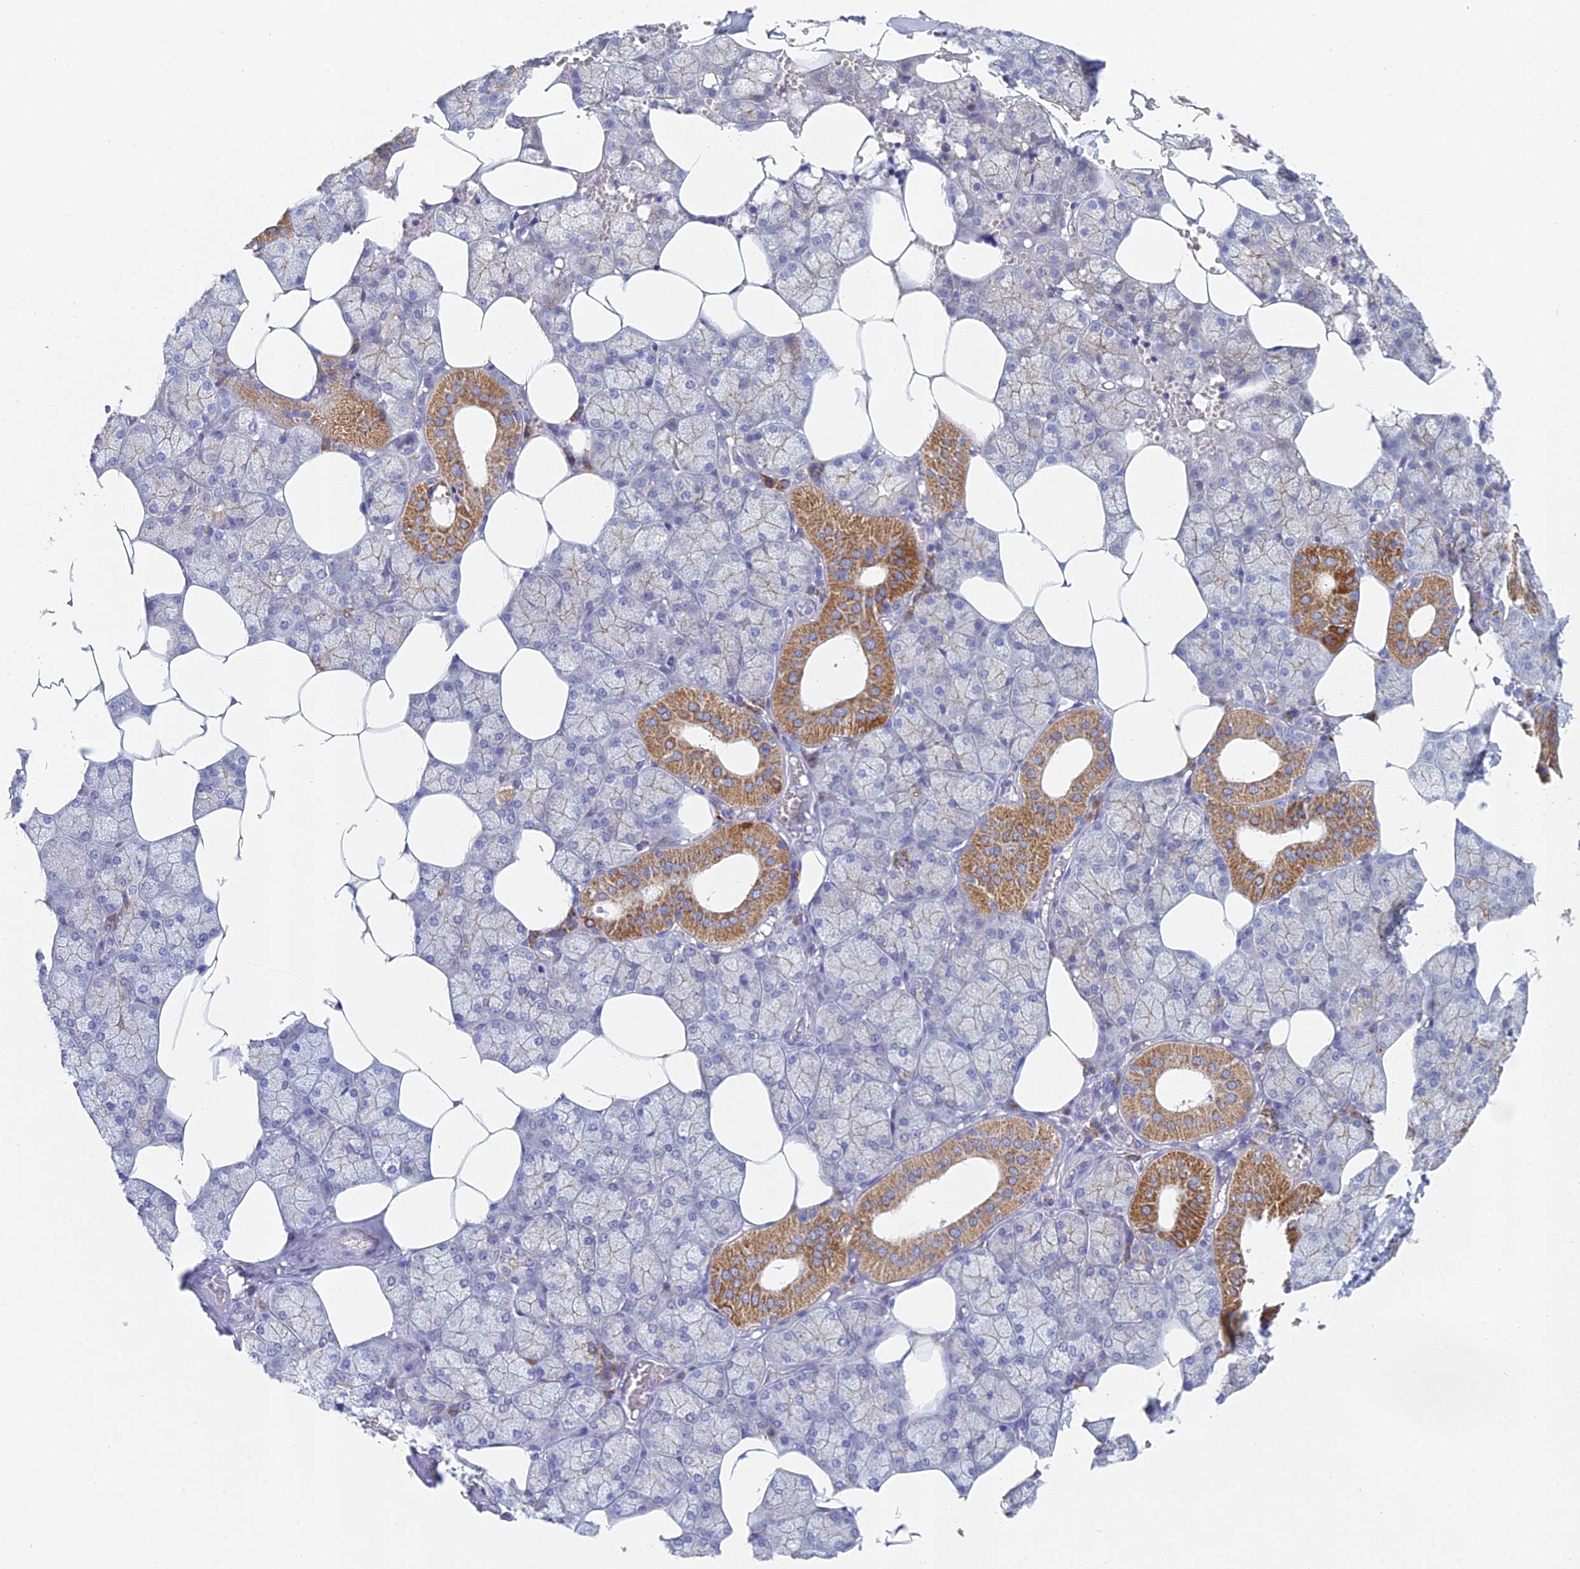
{"staining": {"intensity": "strong", "quantity": "25%-75%", "location": "cytoplasmic/membranous"}, "tissue": "salivary gland", "cell_type": "Glandular cells", "image_type": "normal", "snomed": [{"axis": "morphology", "description": "Normal tissue, NOS"}, {"axis": "topography", "description": "Salivary gland"}], "caption": "Salivary gland was stained to show a protein in brown. There is high levels of strong cytoplasmic/membranous staining in about 25%-75% of glandular cells.", "gene": "CRACR2B", "patient": {"sex": "male", "age": 62}}